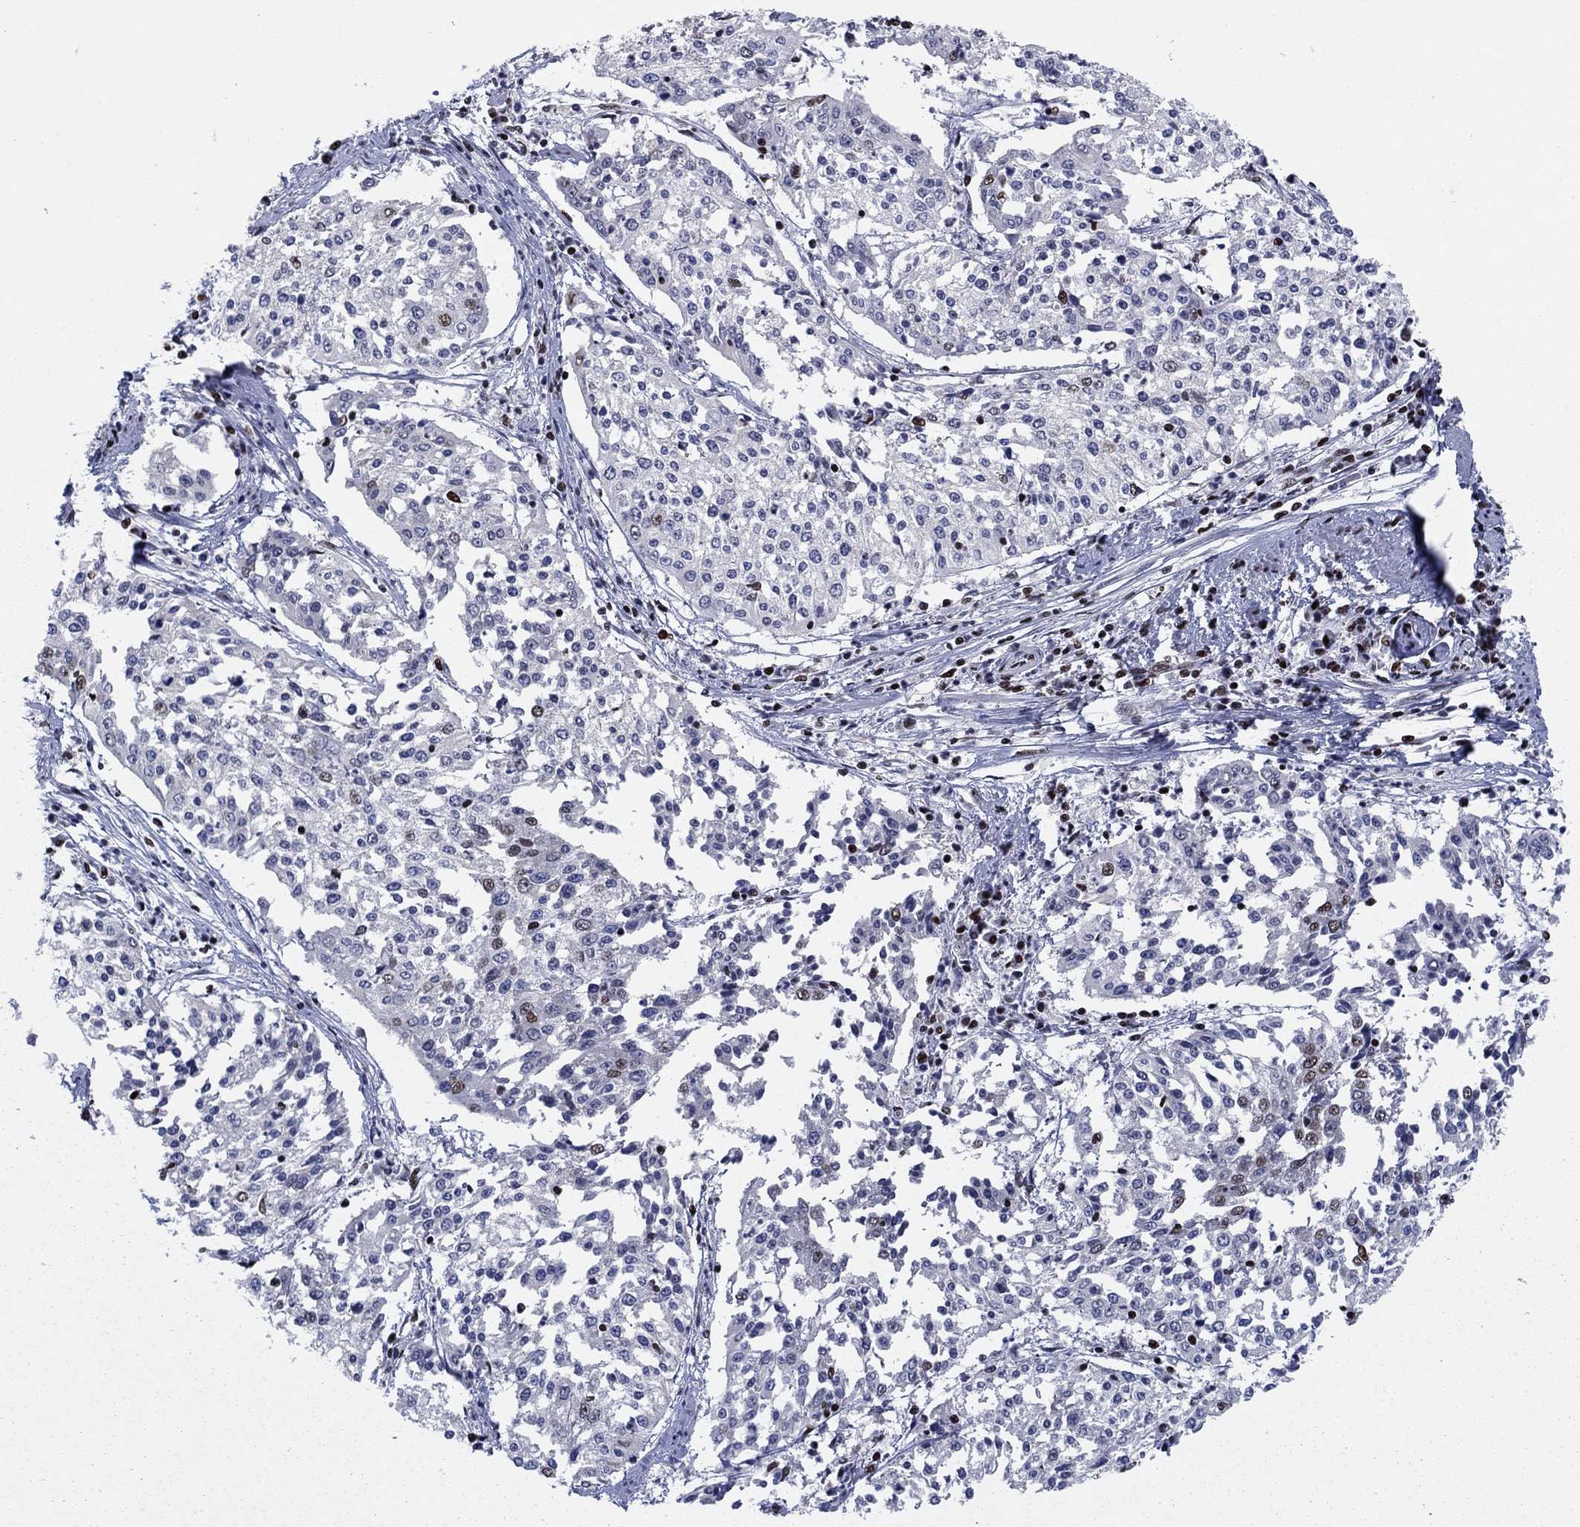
{"staining": {"intensity": "moderate", "quantity": "<25%", "location": "nuclear"}, "tissue": "cervical cancer", "cell_type": "Tumor cells", "image_type": "cancer", "snomed": [{"axis": "morphology", "description": "Squamous cell carcinoma, NOS"}, {"axis": "topography", "description": "Cervix"}], "caption": "IHC (DAB (3,3'-diaminobenzidine)) staining of cervical cancer (squamous cell carcinoma) reveals moderate nuclear protein positivity in about <25% of tumor cells.", "gene": "USP54", "patient": {"sex": "female", "age": 41}}